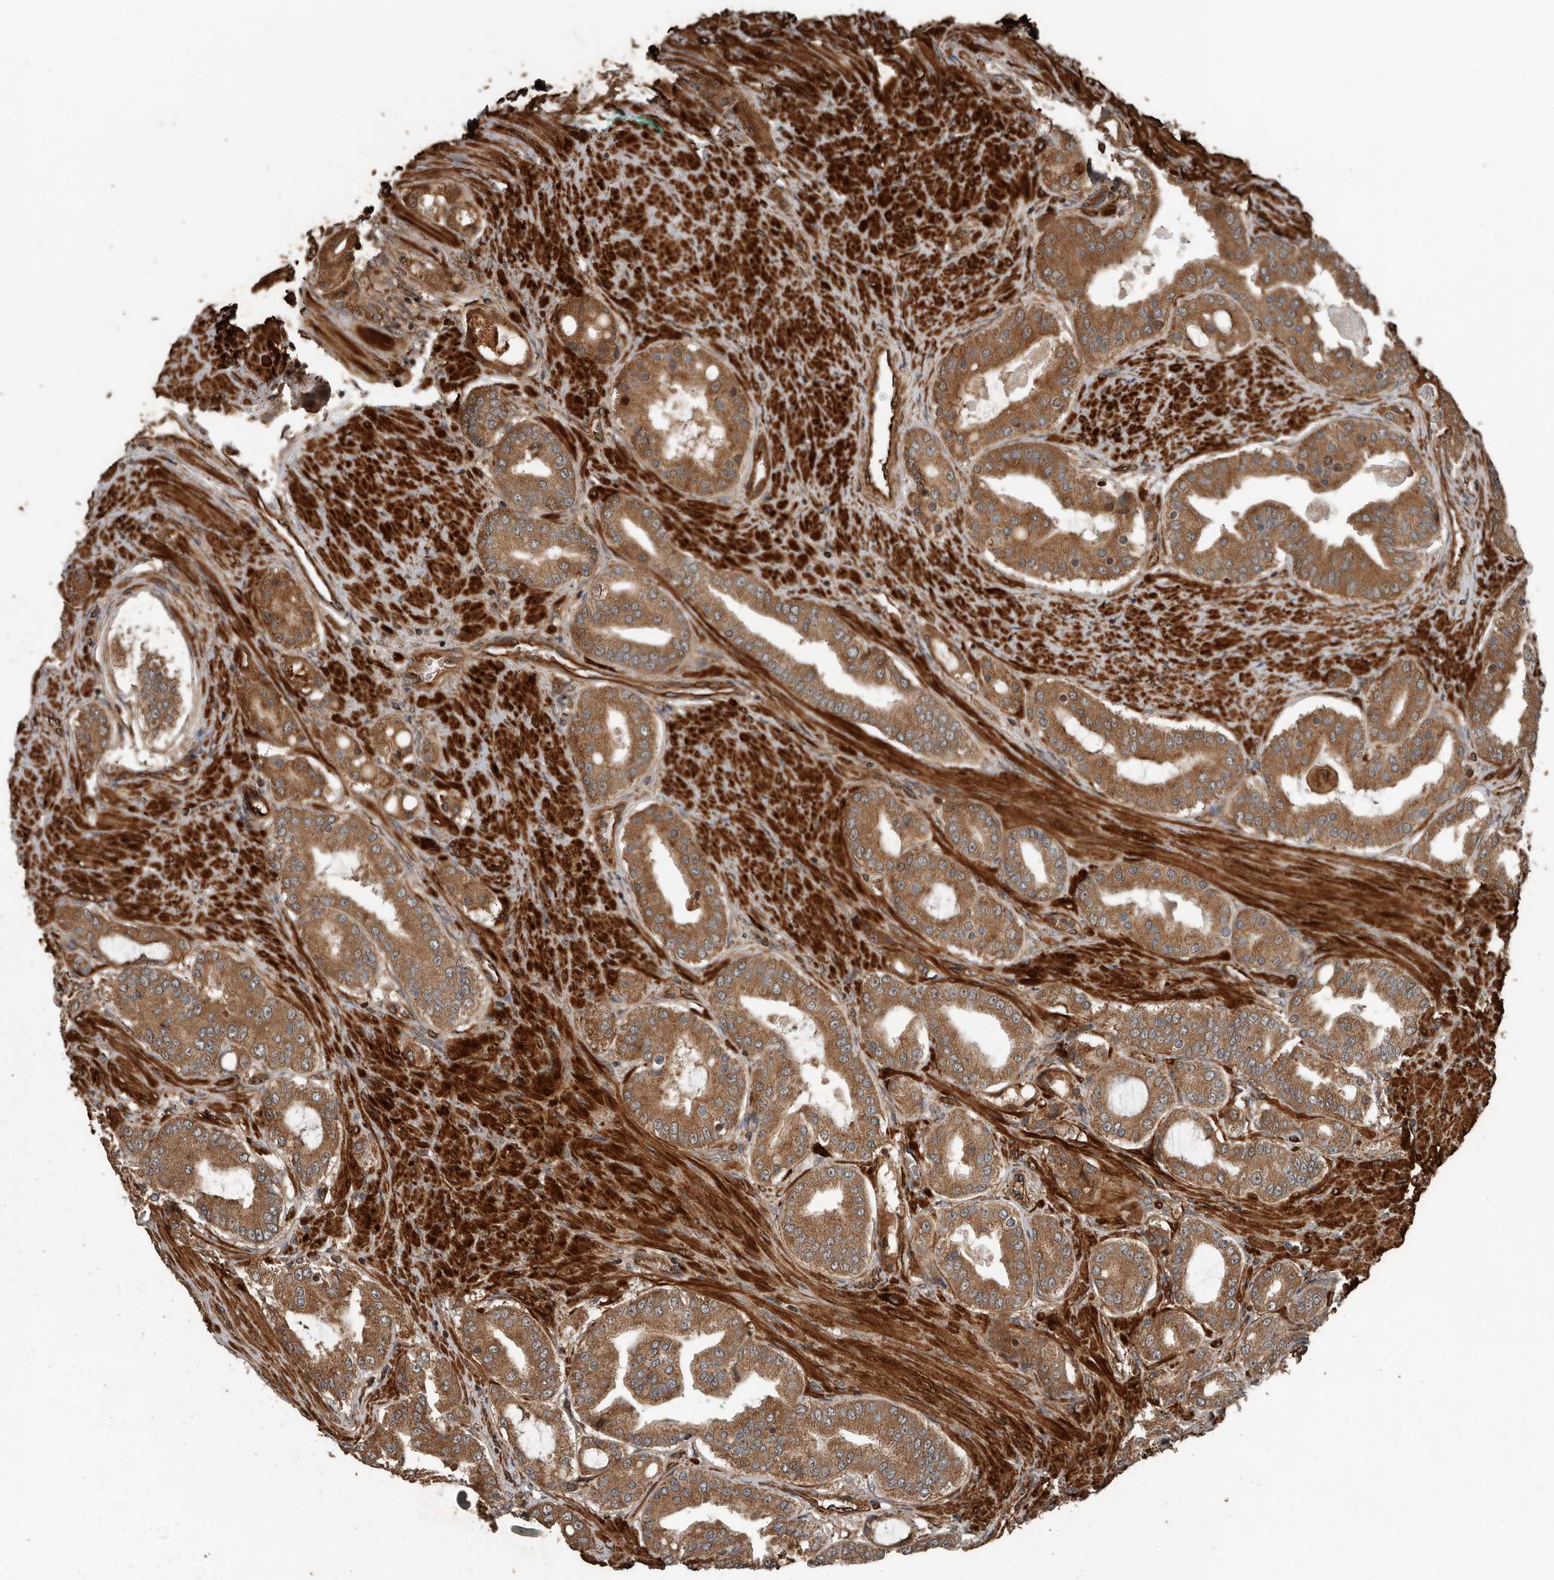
{"staining": {"intensity": "moderate", "quantity": ">75%", "location": "cytoplasmic/membranous"}, "tissue": "prostate cancer", "cell_type": "Tumor cells", "image_type": "cancer", "snomed": [{"axis": "morphology", "description": "Adenocarcinoma, High grade"}, {"axis": "topography", "description": "Prostate"}], "caption": "This is an image of immunohistochemistry (IHC) staining of prostate adenocarcinoma (high-grade), which shows moderate positivity in the cytoplasmic/membranous of tumor cells.", "gene": "YOD1", "patient": {"sex": "male", "age": 60}}